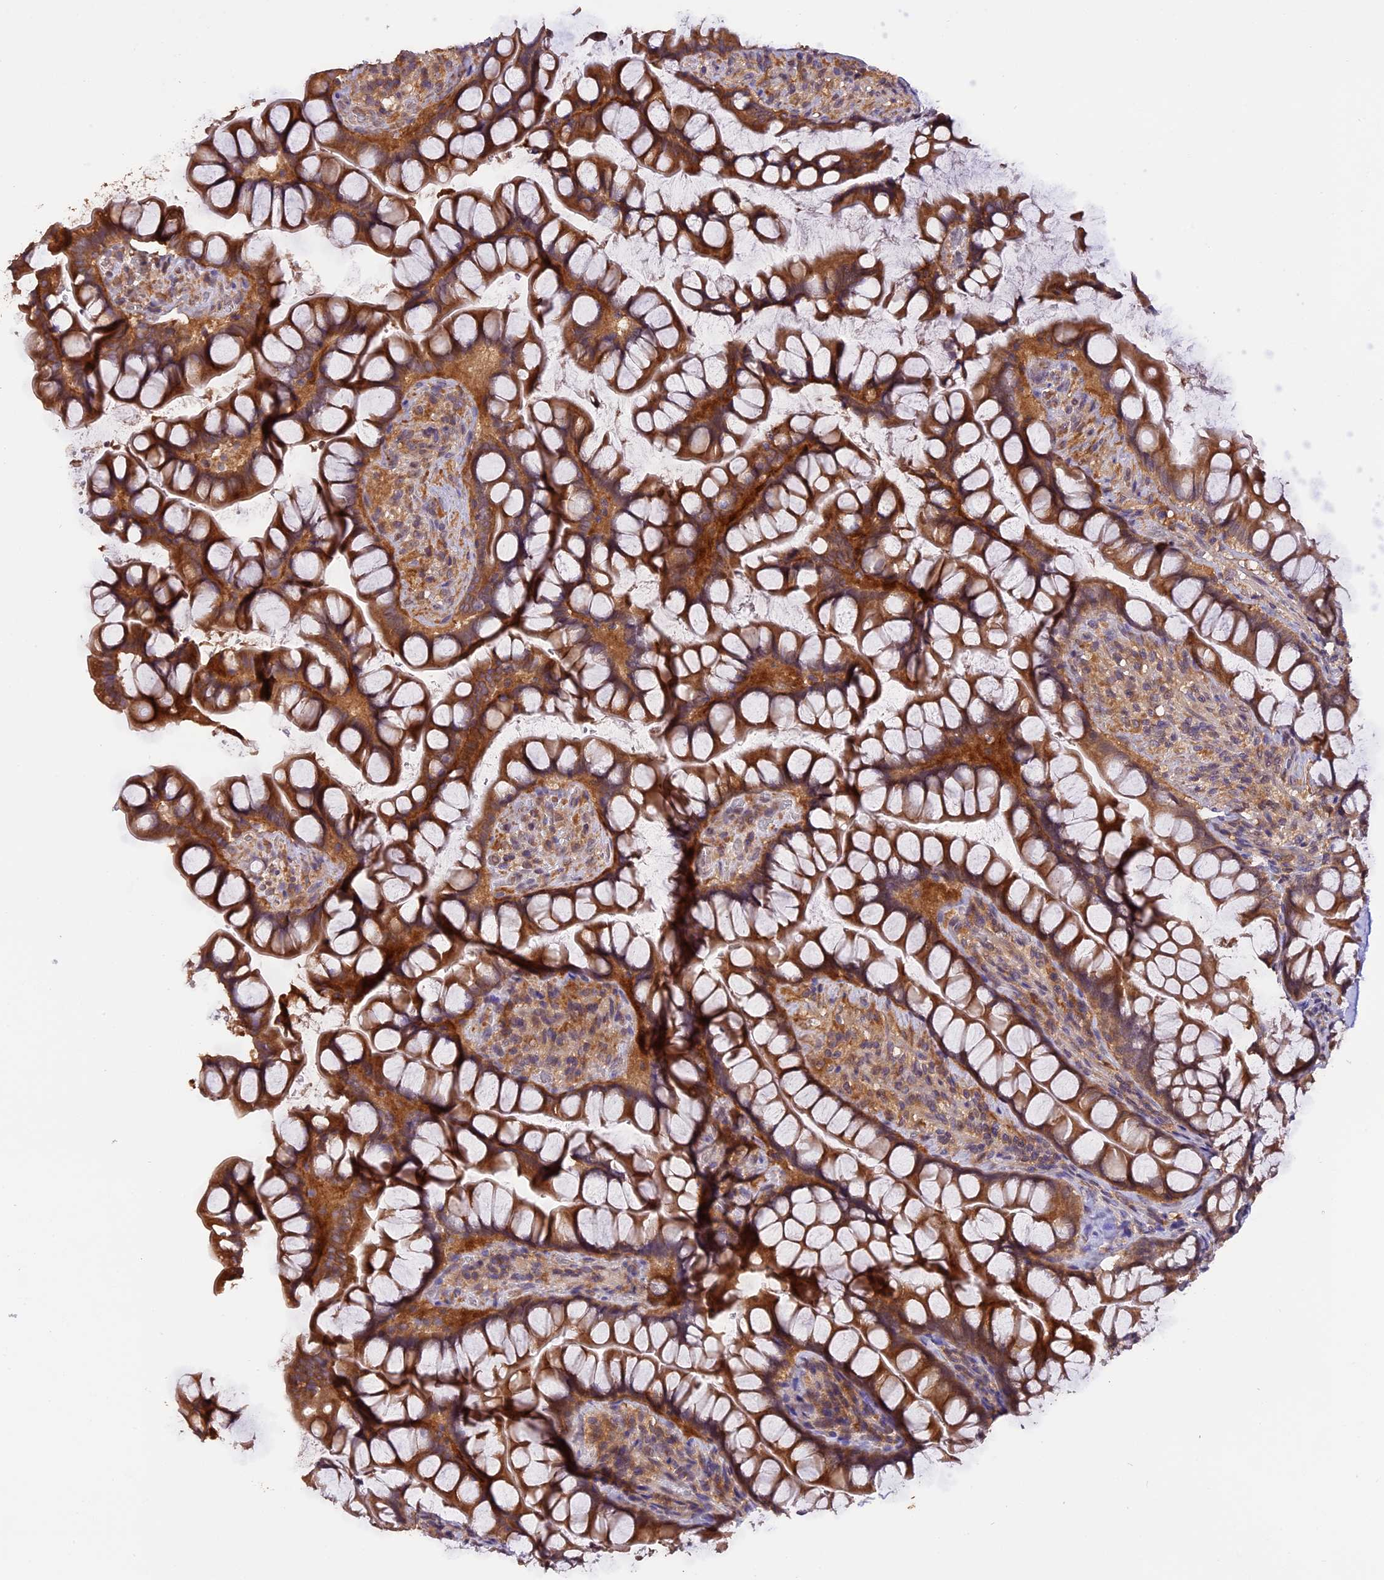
{"staining": {"intensity": "strong", "quantity": ">75%", "location": "cytoplasmic/membranous"}, "tissue": "small intestine", "cell_type": "Glandular cells", "image_type": "normal", "snomed": [{"axis": "morphology", "description": "Normal tissue, NOS"}, {"axis": "topography", "description": "Small intestine"}], "caption": "IHC staining of normal small intestine, which demonstrates high levels of strong cytoplasmic/membranous staining in approximately >75% of glandular cells indicating strong cytoplasmic/membranous protein positivity. The staining was performed using DAB (3,3'-diaminobenzidine) (brown) for protein detection and nuclei were counterstained in hematoxylin (blue).", "gene": "TRMT1", "patient": {"sex": "male", "age": 70}}